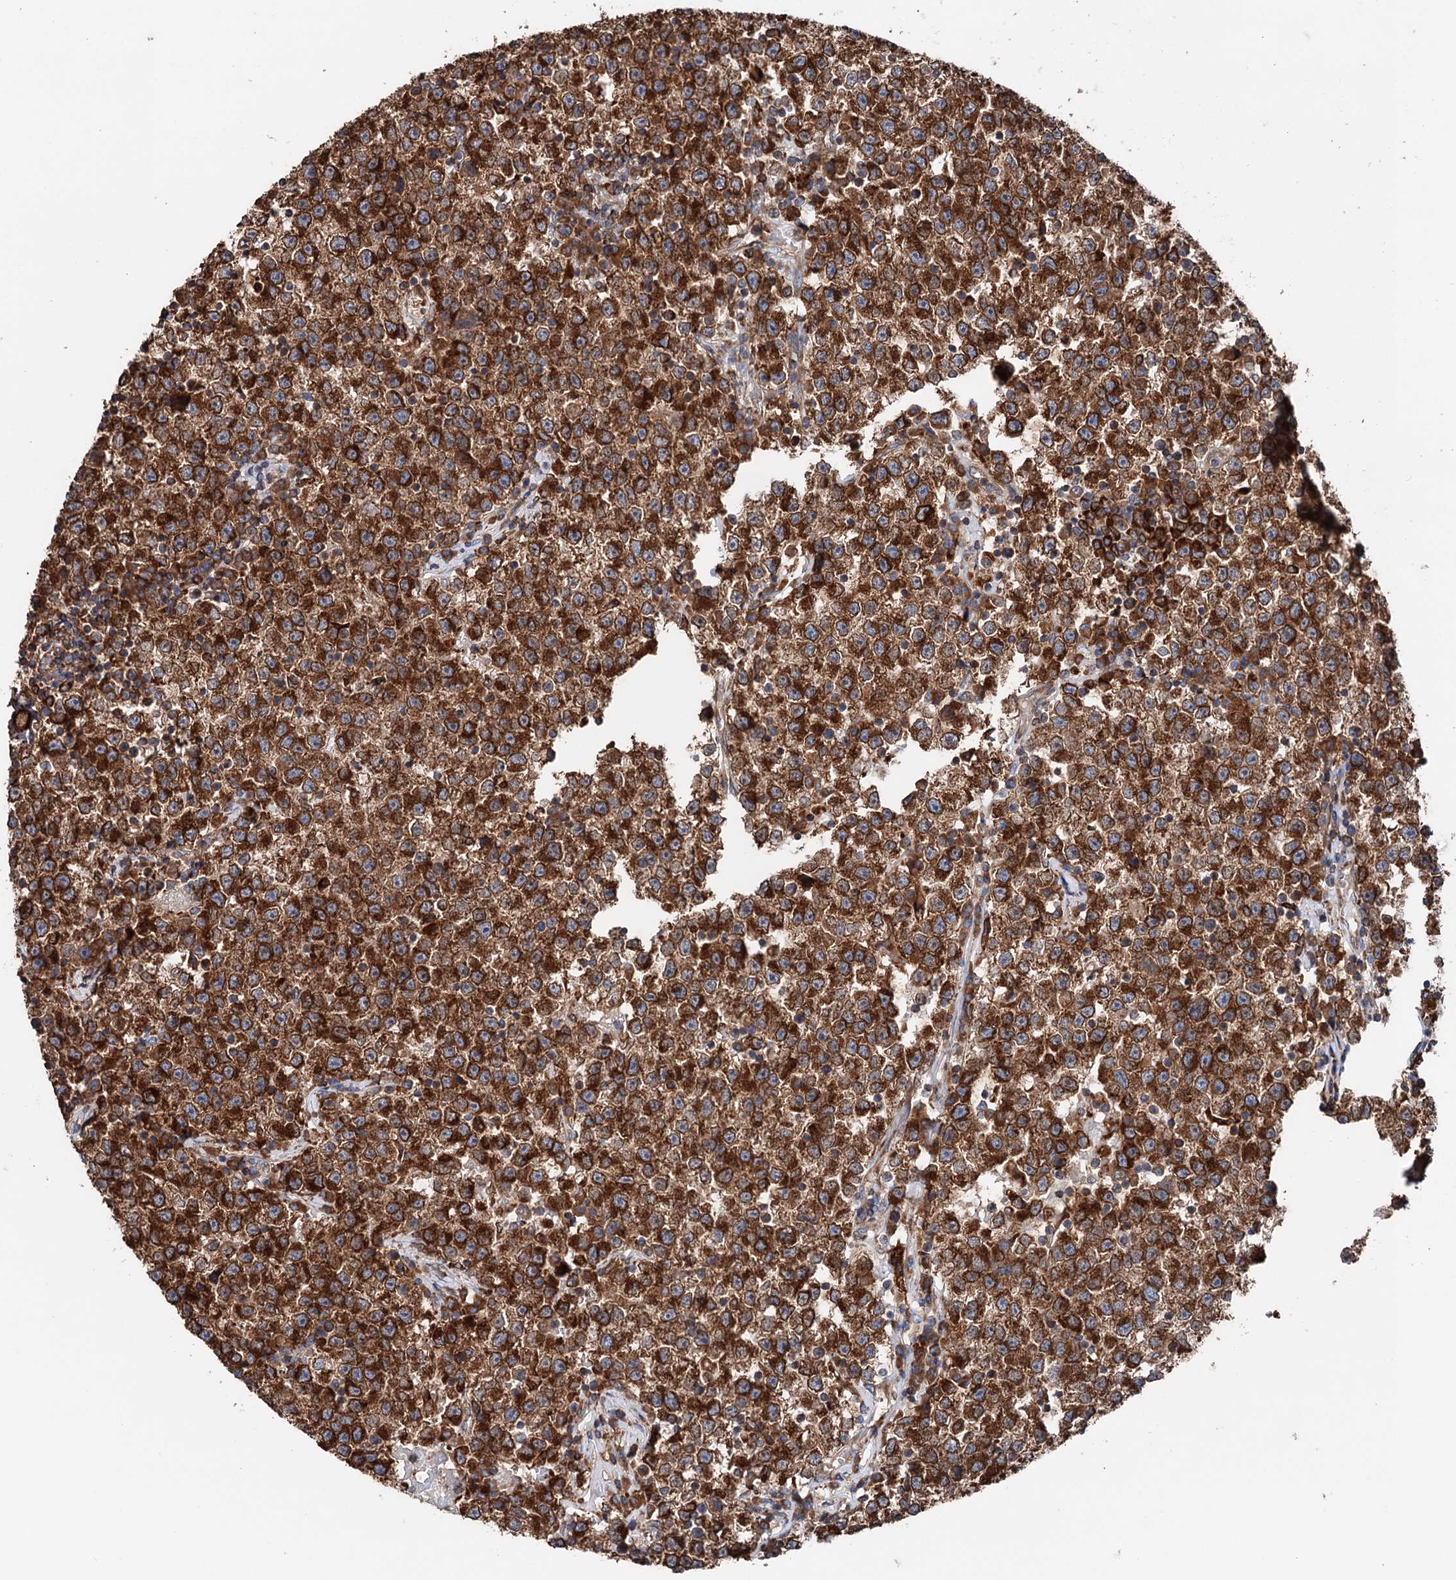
{"staining": {"intensity": "strong", "quantity": ">75%", "location": "cytoplasmic/membranous"}, "tissue": "testis cancer", "cell_type": "Tumor cells", "image_type": "cancer", "snomed": [{"axis": "morphology", "description": "Seminoma, NOS"}, {"axis": "topography", "description": "Testis"}], "caption": "Human testis cancer stained for a protein (brown) exhibits strong cytoplasmic/membranous positive expression in approximately >75% of tumor cells.", "gene": "ERP29", "patient": {"sex": "male", "age": 22}}